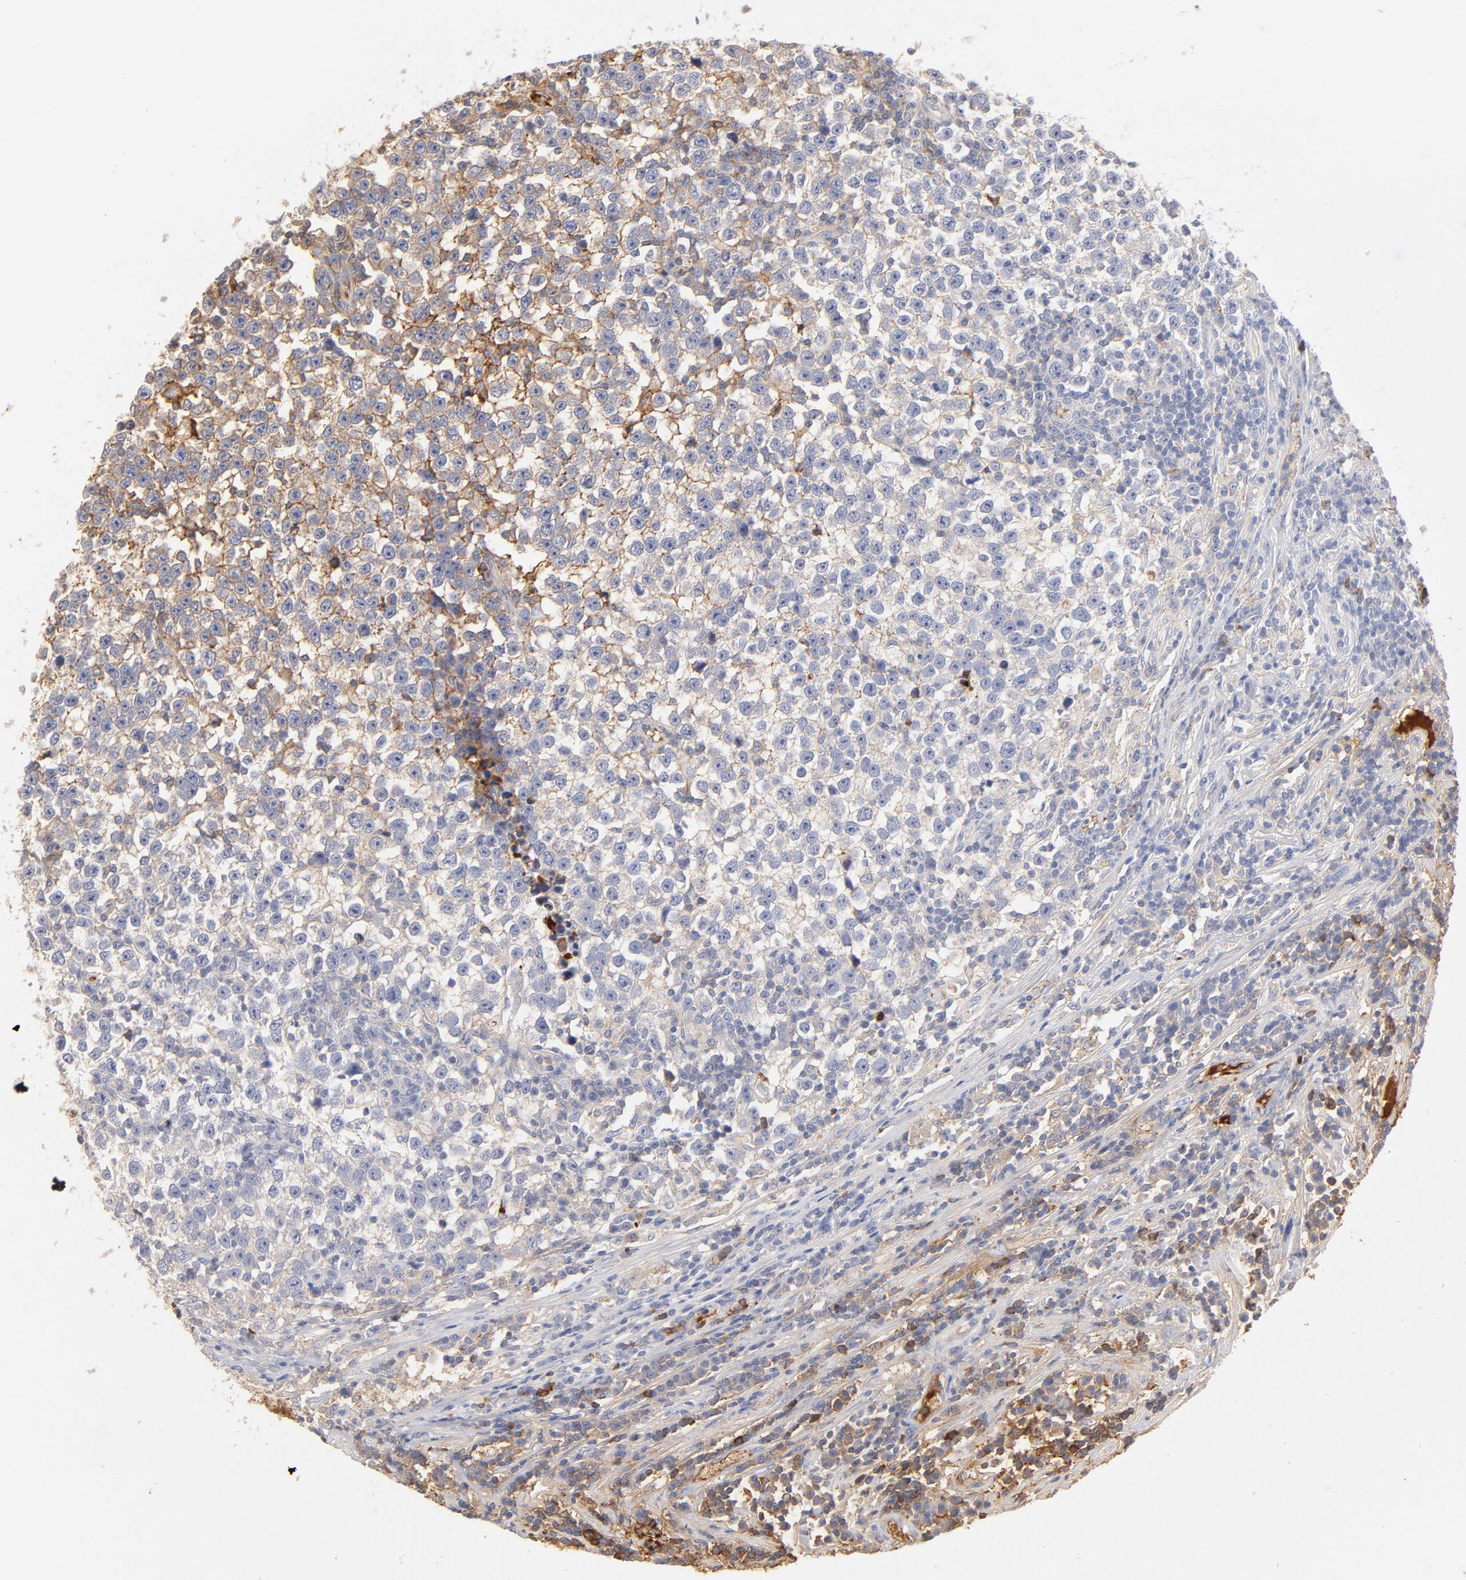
{"staining": {"intensity": "weak", "quantity": "<25%", "location": "cytoplasmic/membranous"}, "tissue": "testis cancer", "cell_type": "Tumor cells", "image_type": "cancer", "snomed": [{"axis": "morphology", "description": "Seminoma, NOS"}, {"axis": "topography", "description": "Testis"}], "caption": "This is a photomicrograph of IHC staining of testis seminoma, which shows no staining in tumor cells. (Stains: DAB (3,3'-diaminobenzidine) IHC with hematoxylin counter stain, Microscopy: brightfield microscopy at high magnification).", "gene": "C3", "patient": {"sex": "male", "age": 43}}